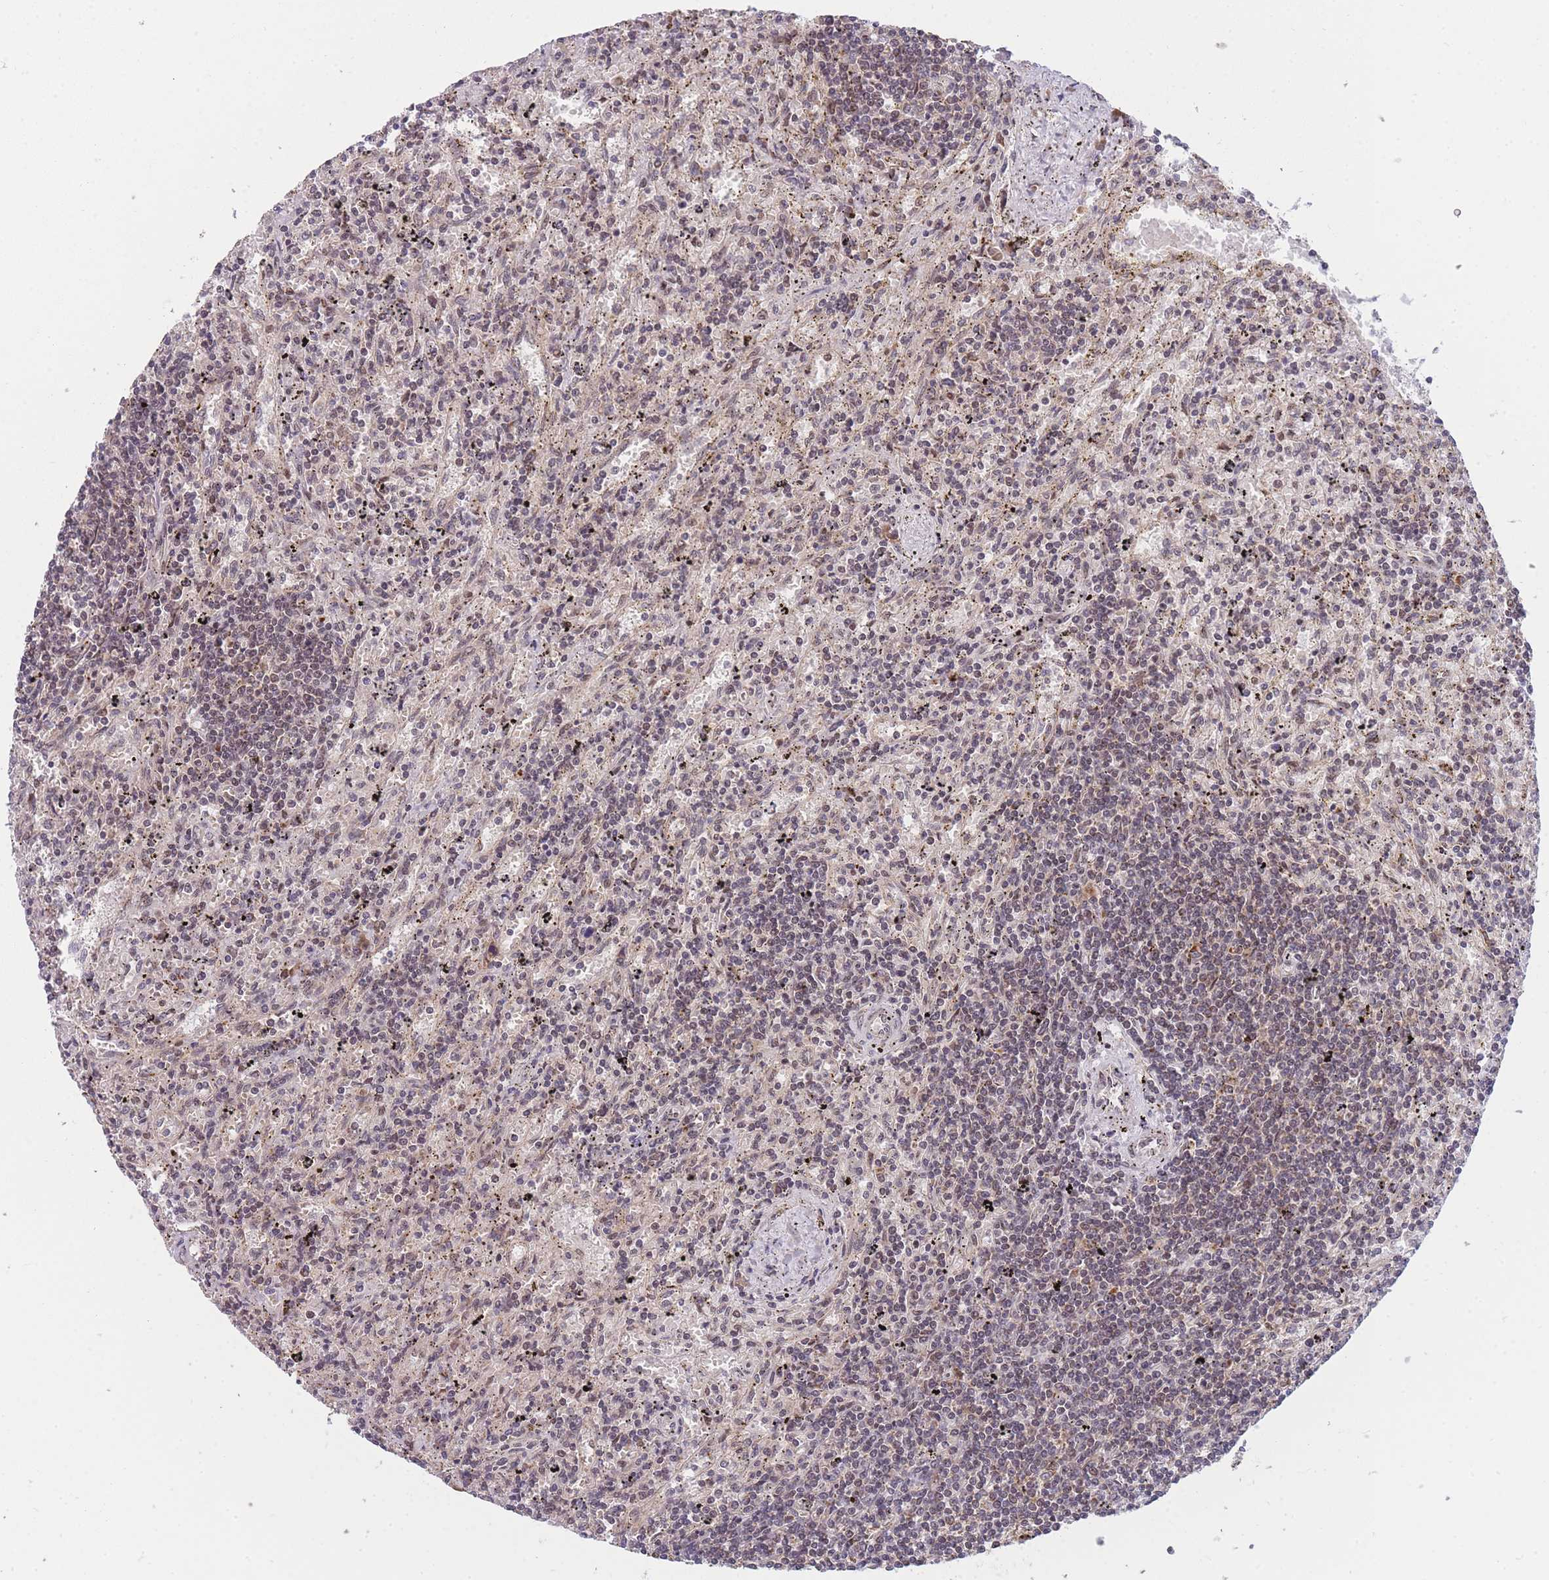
{"staining": {"intensity": "weak", "quantity": "<25%", "location": "cytoplasmic/membranous"}, "tissue": "lymphoma", "cell_type": "Tumor cells", "image_type": "cancer", "snomed": [{"axis": "morphology", "description": "Malignant lymphoma, non-Hodgkin's type, Low grade"}, {"axis": "topography", "description": "Spleen"}], "caption": "An image of lymphoma stained for a protein reveals no brown staining in tumor cells.", "gene": "MRPL23", "patient": {"sex": "male", "age": 76}}